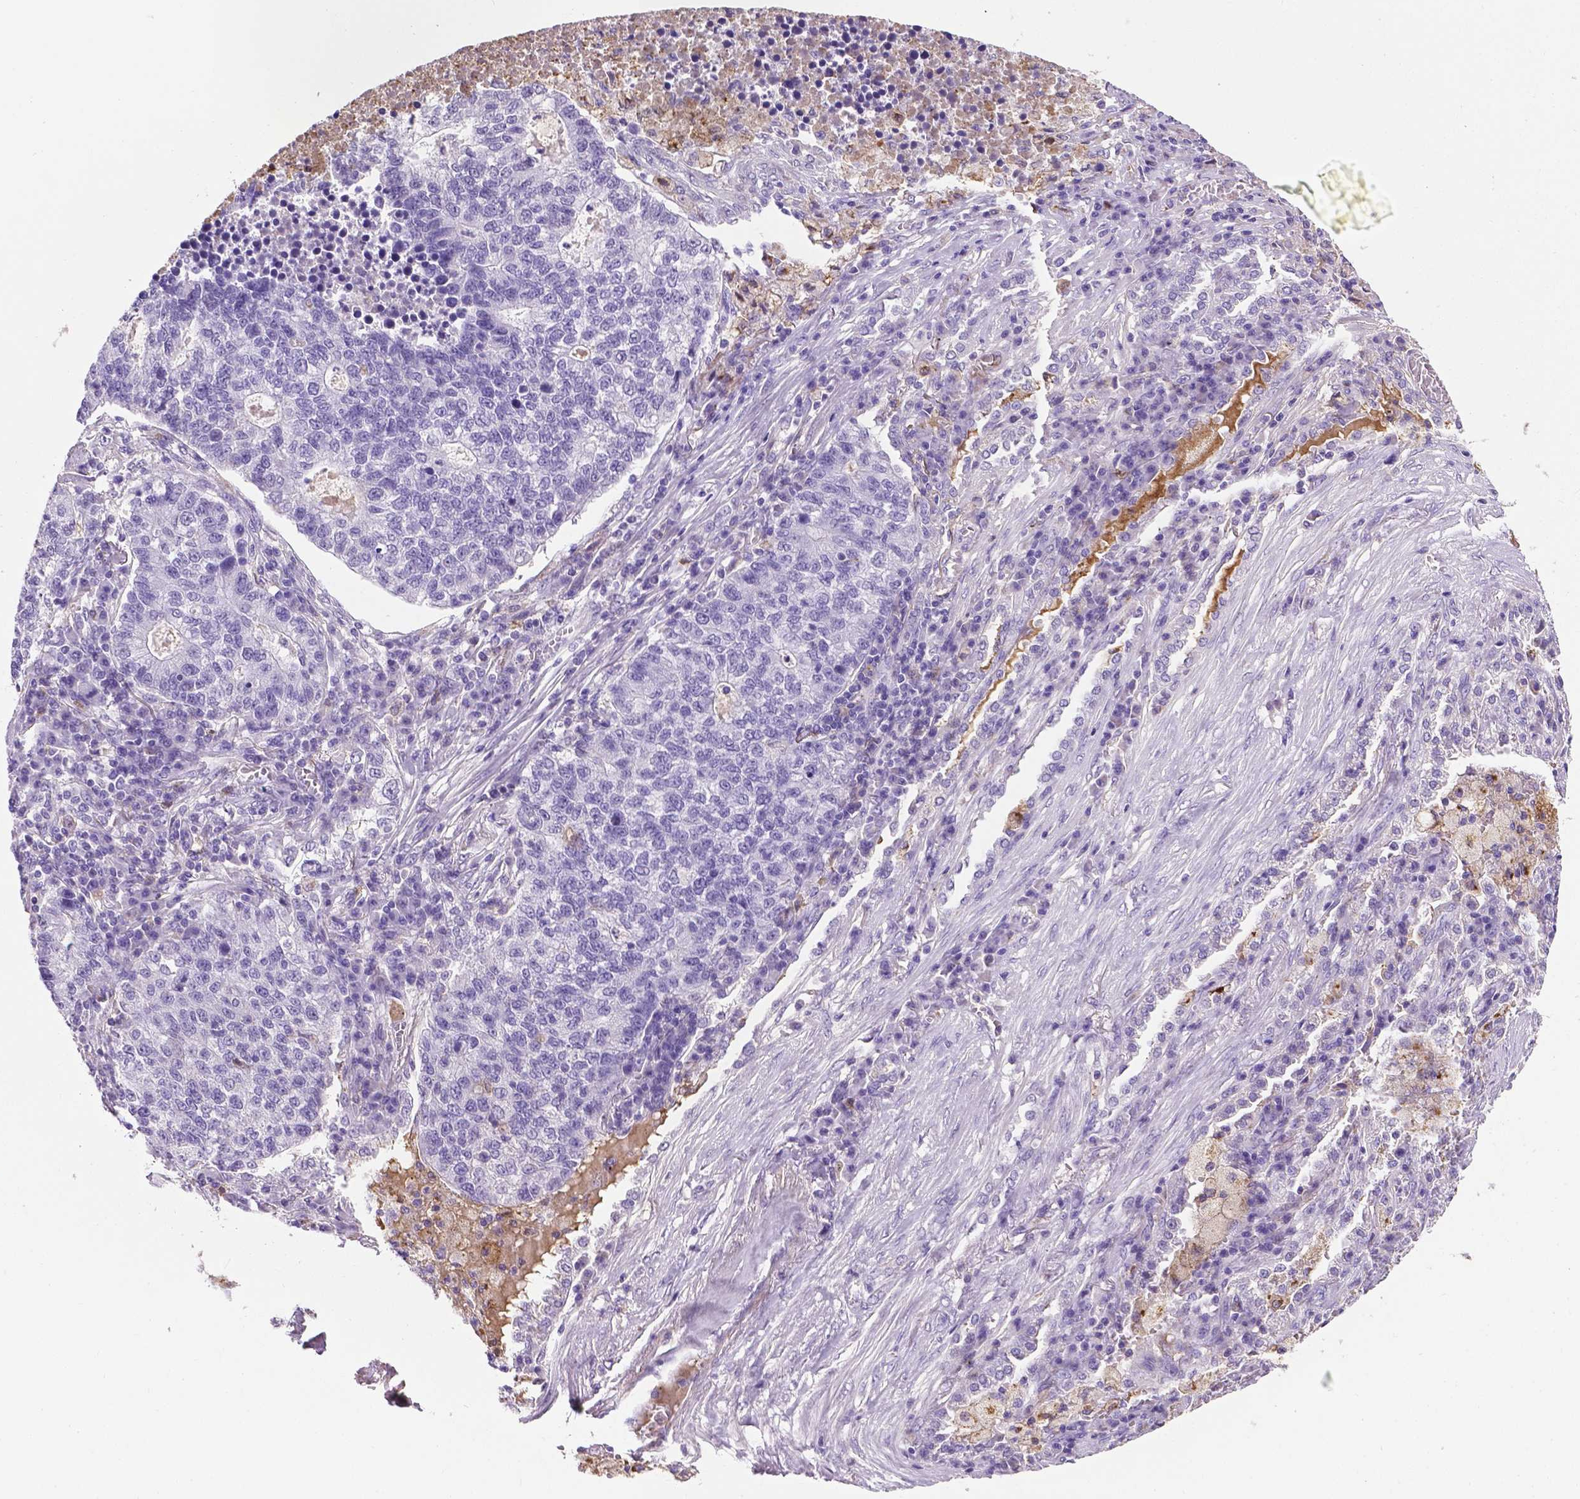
{"staining": {"intensity": "negative", "quantity": "none", "location": "none"}, "tissue": "lung cancer", "cell_type": "Tumor cells", "image_type": "cancer", "snomed": [{"axis": "morphology", "description": "Adenocarcinoma, NOS"}, {"axis": "topography", "description": "Lung"}], "caption": "Immunohistochemistry (IHC) photomicrograph of neoplastic tissue: human lung cancer (adenocarcinoma) stained with DAB displays no significant protein staining in tumor cells.", "gene": "APOE", "patient": {"sex": "male", "age": 57}}